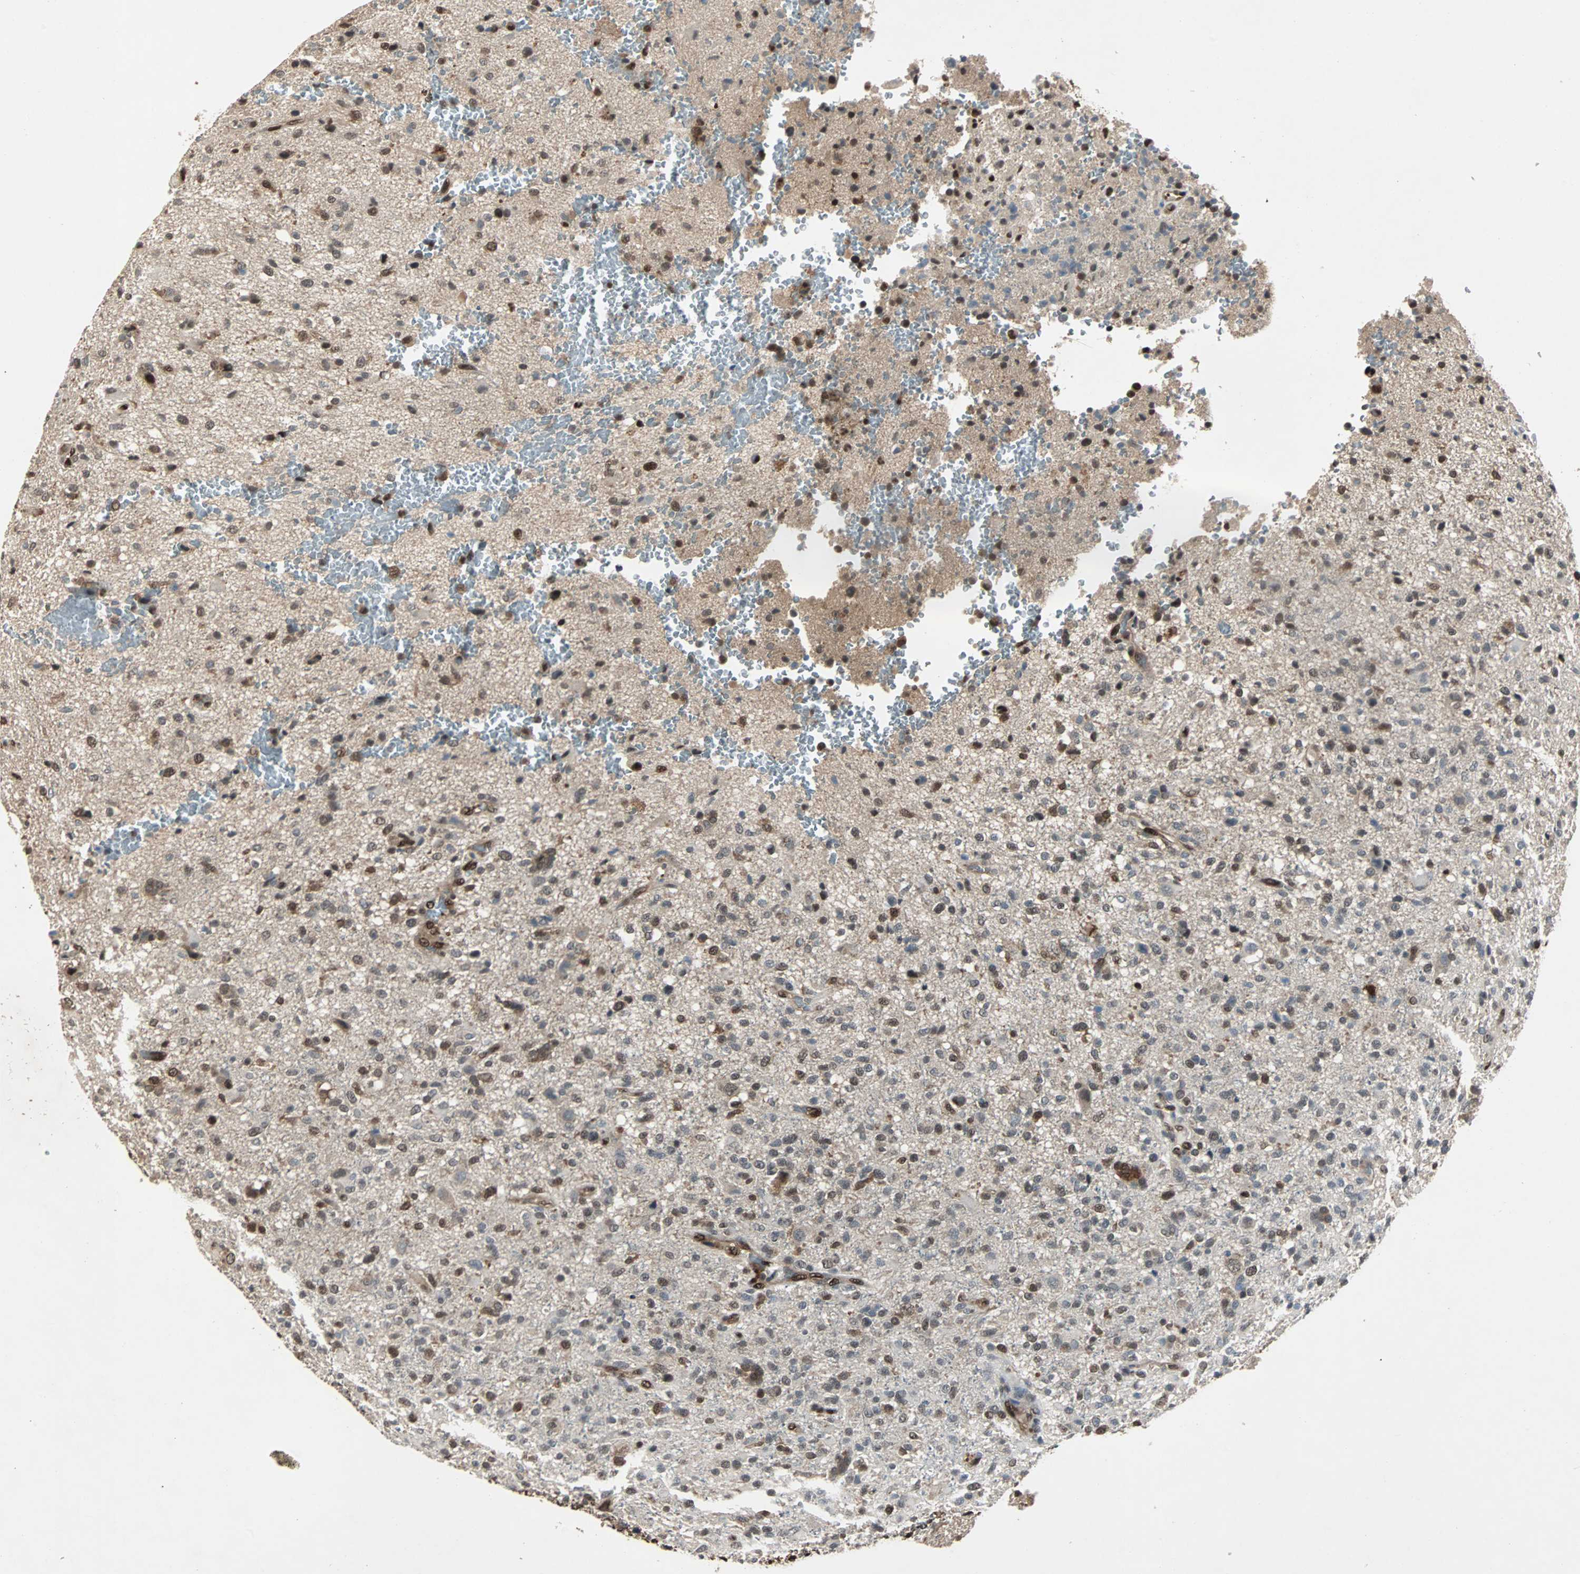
{"staining": {"intensity": "moderate", "quantity": "25%-75%", "location": "cytoplasmic/membranous,nuclear"}, "tissue": "glioma", "cell_type": "Tumor cells", "image_type": "cancer", "snomed": [{"axis": "morphology", "description": "Glioma, malignant, High grade"}, {"axis": "topography", "description": "Brain"}], "caption": "DAB (3,3'-diaminobenzidine) immunohistochemical staining of human glioma reveals moderate cytoplasmic/membranous and nuclear protein positivity in approximately 25%-75% of tumor cells.", "gene": "ACLY", "patient": {"sex": "male", "age": 71}}